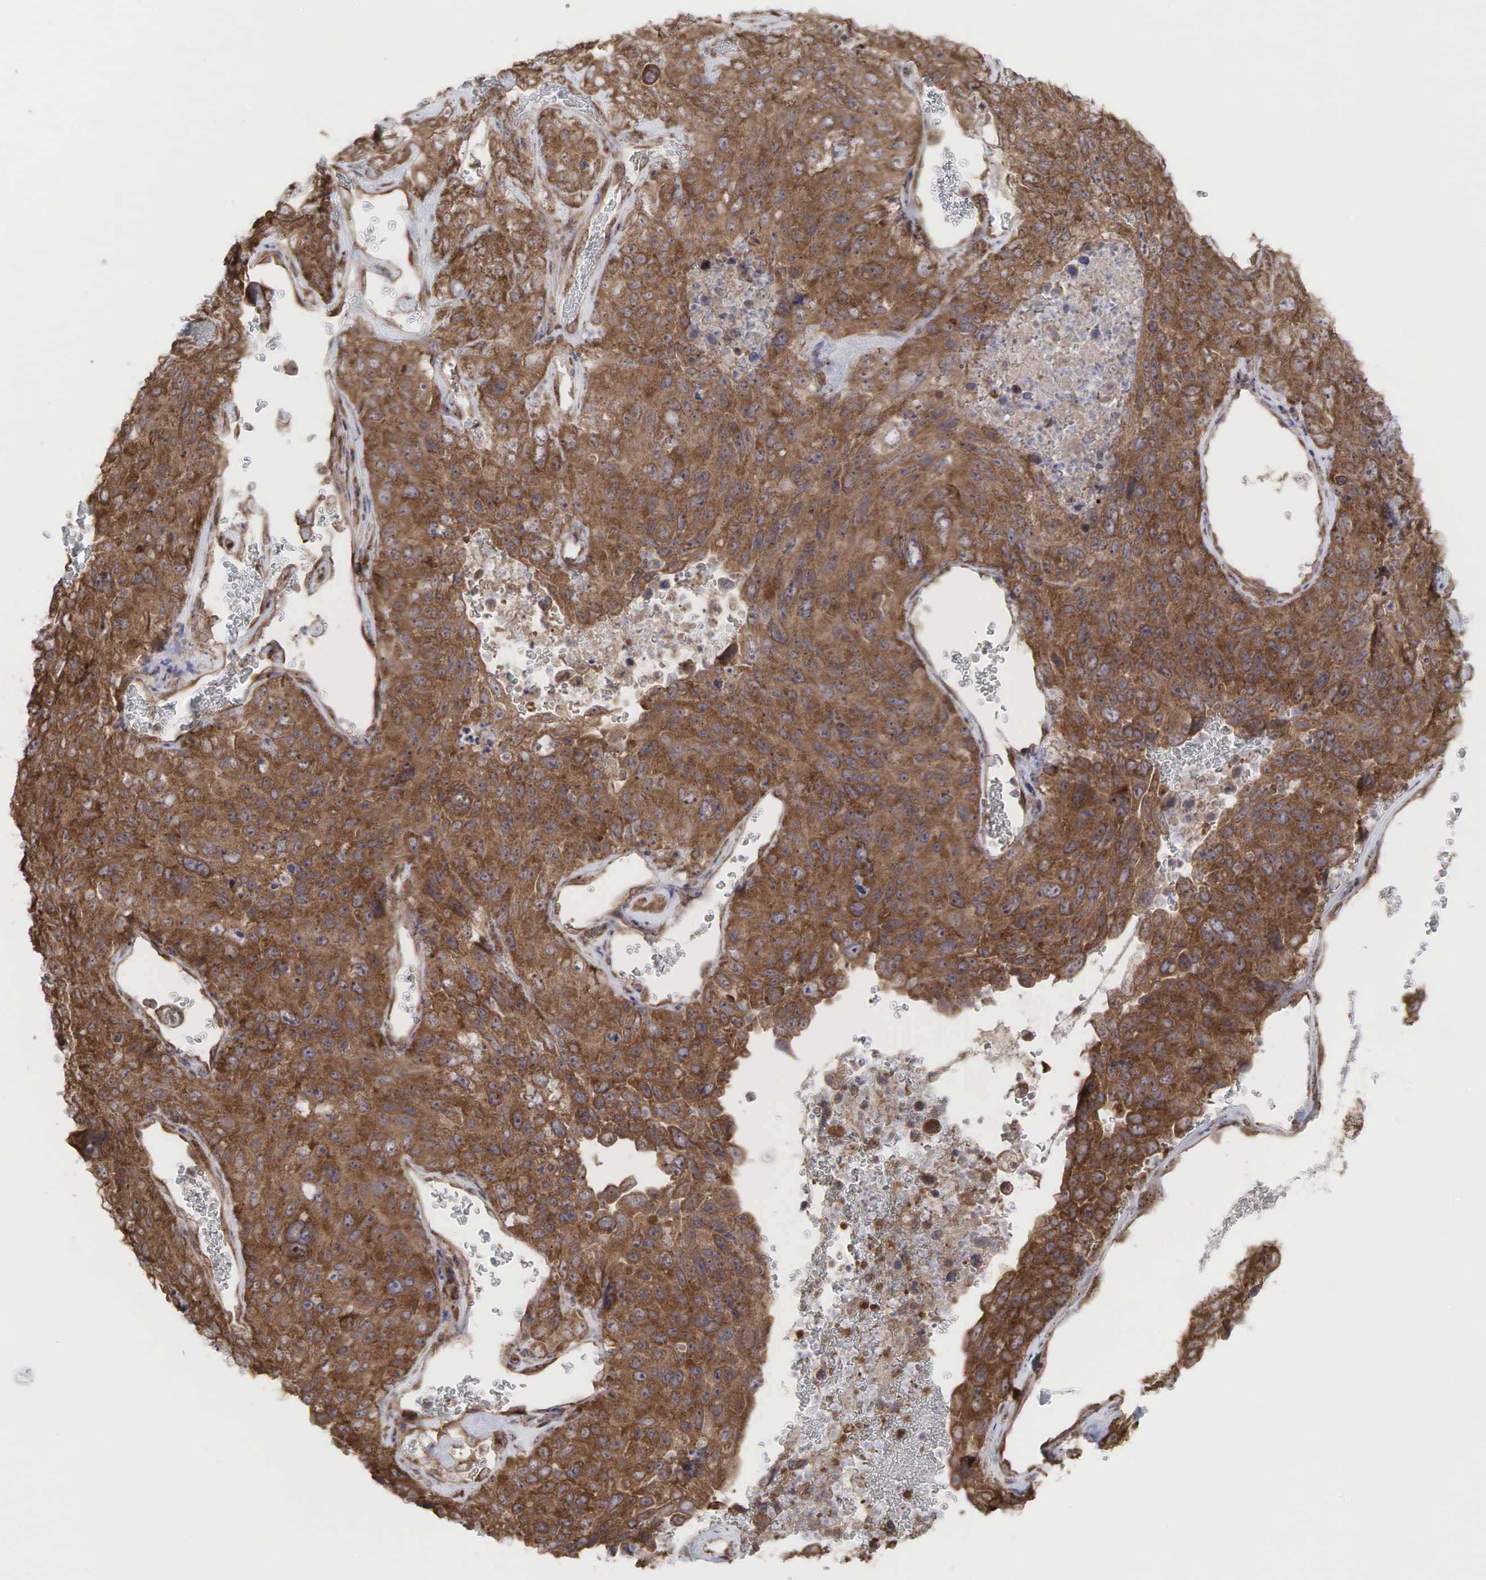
{"staining": {"intensity": "moderate", "quantity": ">75%", "location": "cytoplasmic/membranous"}, "tissue": "lung cancer", "cell_type": "Tumor cells", "image_type": "cancer", "snomed": [{"axis": "morphology", "description": "Squamous cell carcinoma, NOS"}, {"axis": "topography", "description": "Lung"}], "caption": "Immunohistochemical staining of human squamous cell carcinoma (lung) shows medium levels of moderate cytoplasmic/membranous protein staining in about >75% of tumor cells. (IHC, brightfield microscopy, high magnification).", "gene": "PABPC5", "patient": {"sex": "male", "age": 64}}